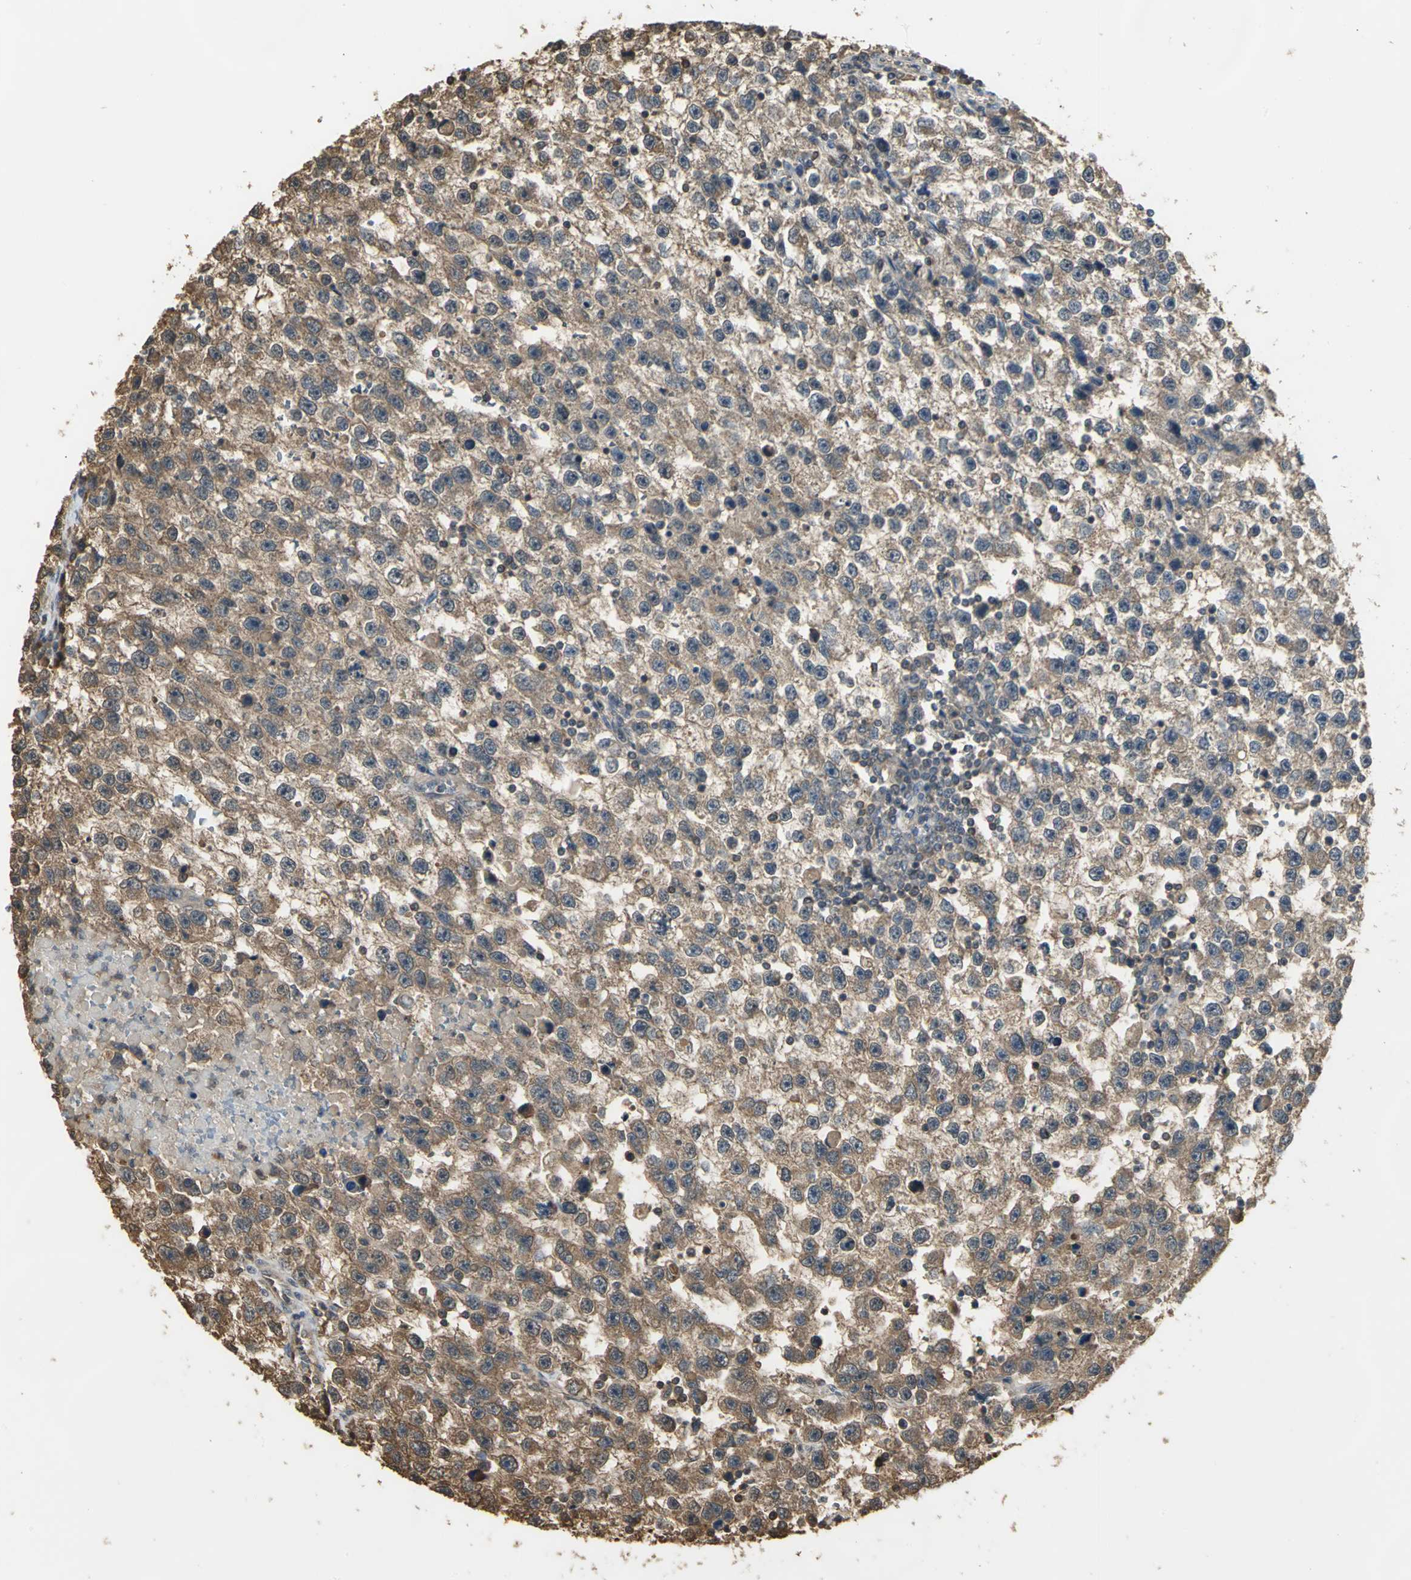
{"staining": {"intensity": "moderate", "quantity": ">75%", "location": "cytoplasmic/membranous"}, "tissue": "testis cancer", "cell_type": "Tumor cells", "image_type": "cancer", "snomed": [{"axis": "morphology", "description": "Seminoma, NOS"}, {"axis": "topography", "description": "Testis"}], "caption": "The immunohistochemical stain labels moderate cytoplasmic/membranous staining in tumor cells of seminoma (testis) tissue.", "gene": "PARK7", "patient": {"sex": "male", "age": 33}}